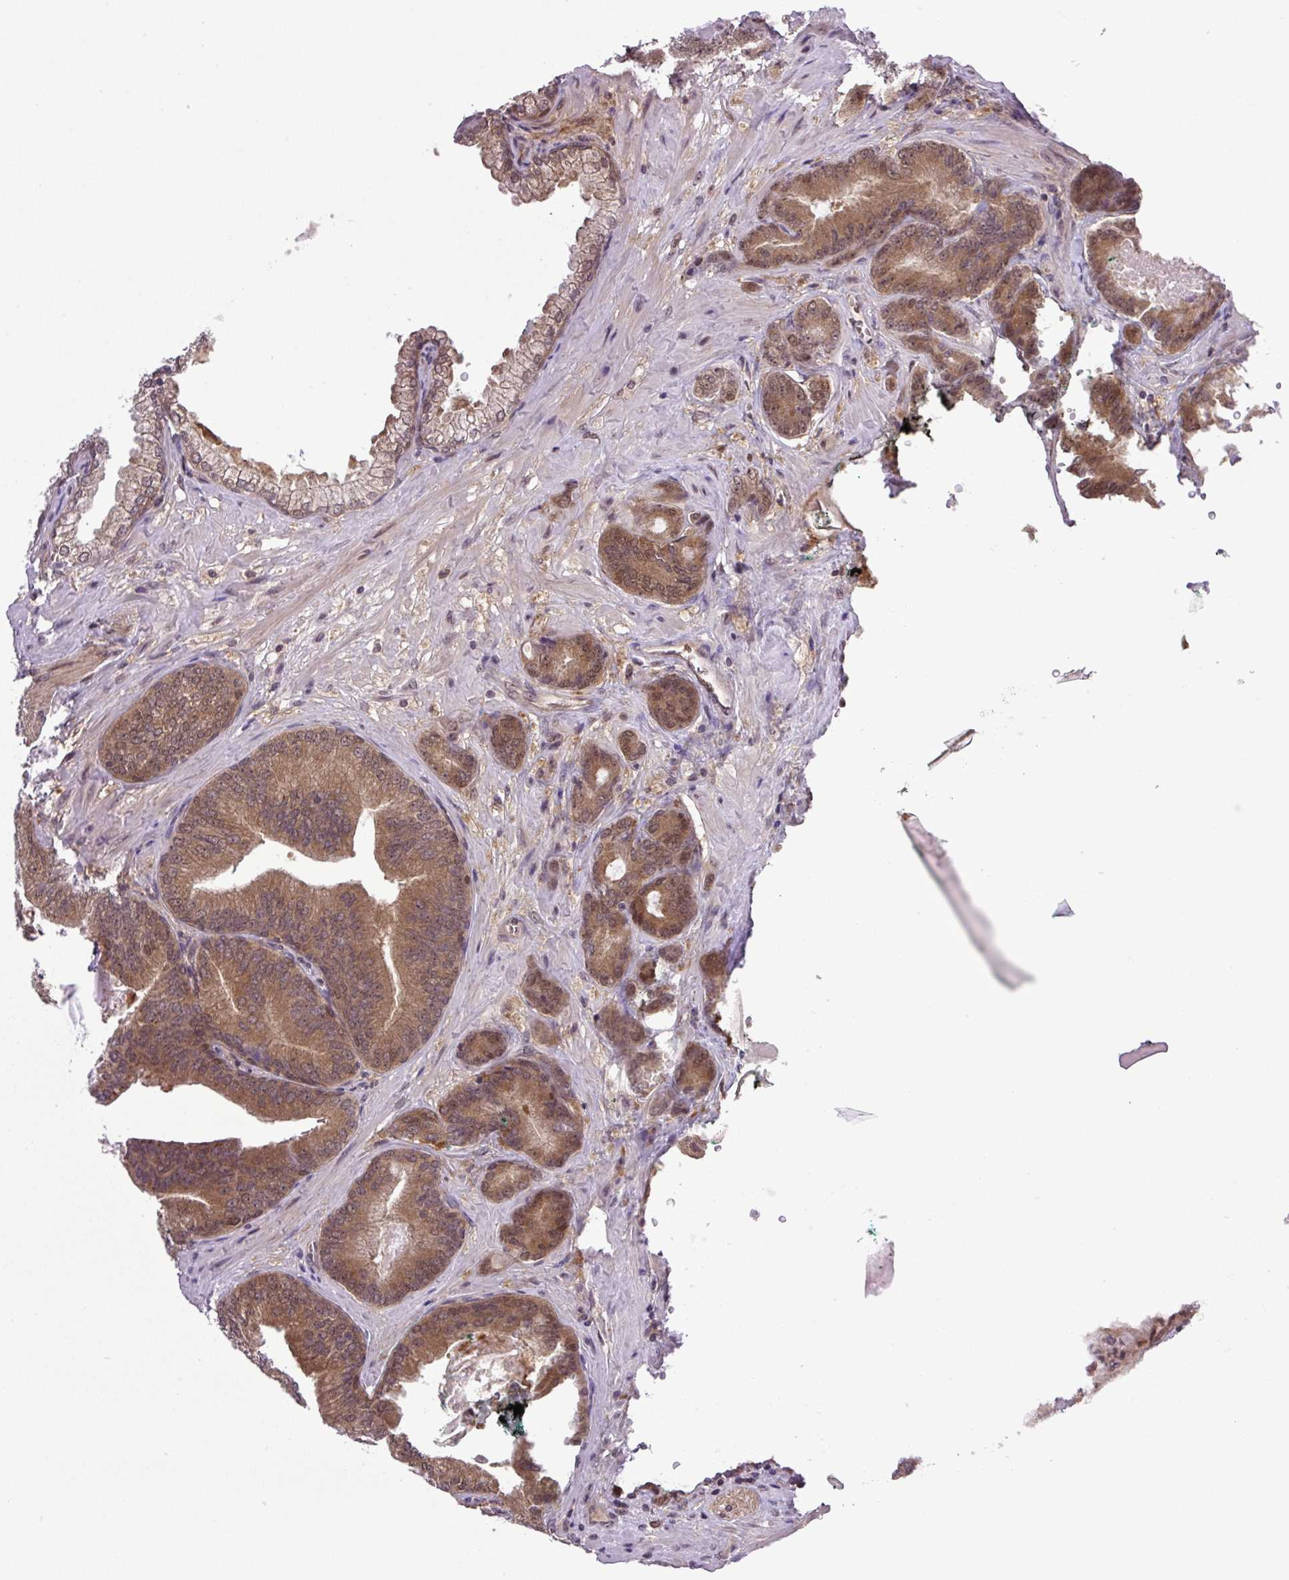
{"staining": {"intensity": "moderate", "quantity": ">75%", "location": "cytoplasmic/membranous,nuclear"}, "tissue": "prostate cancer", "cell_type": "Tumor cells", "image_type": "cancer", "snomed": [{"axis": "morphology", "description": "Adenocarcinoma, Low grade"}, {"axis": "topography", "description": "Prostate and seminal vesicle, NOS"}], "caption": "Immunohistochemistry histopathology image of neoplastic tissue: human prostate low-grade adenocarcinoma stained using IHC exhibits medium levels of moderate protein expression localized specifically in the cytoplasmic/membranous and nuclear of tumor cells, appearing as a cytoplasmic/membranous and nuclear brown color.", "gene": "SGTA", "patient": {"sex": "male", "age": 61}}